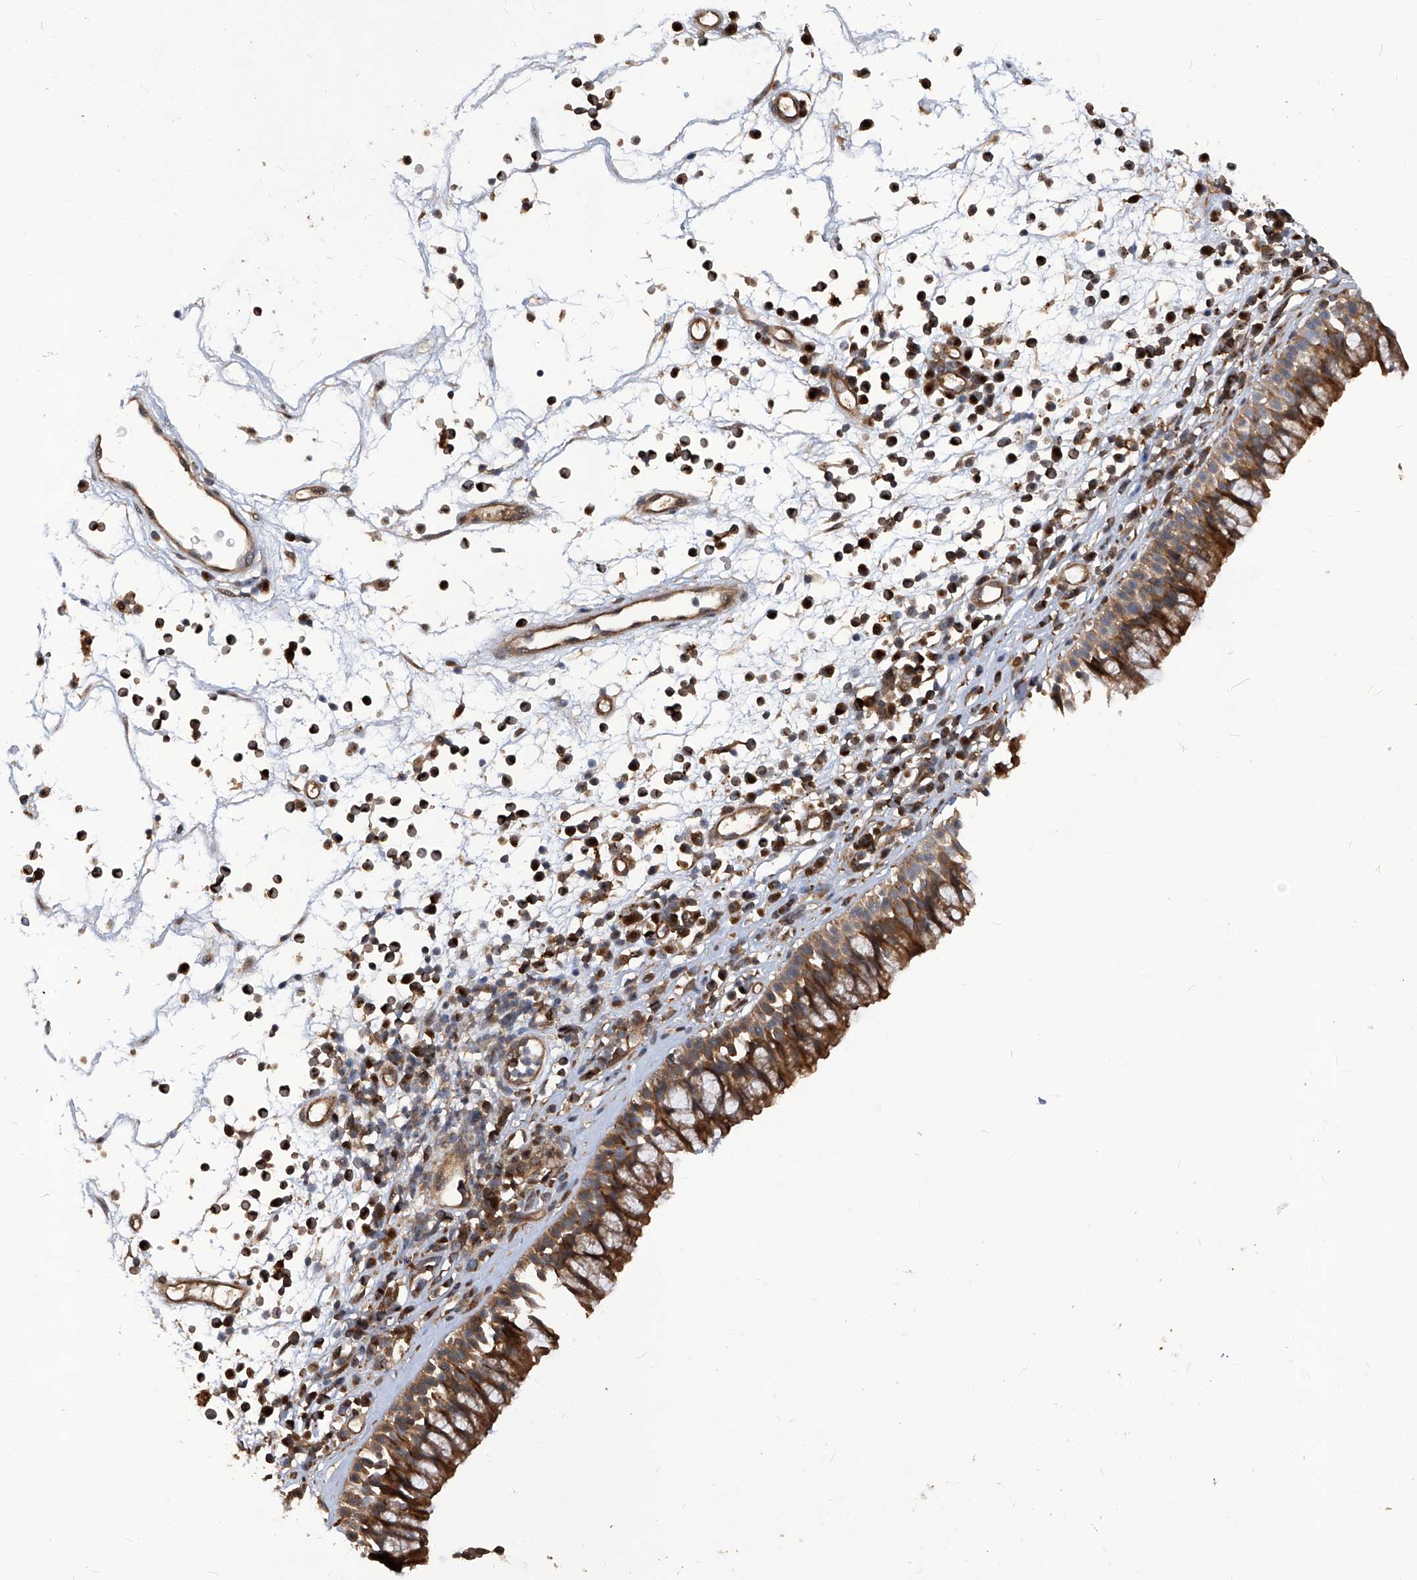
{"staining": {"intensity": "strong", "quantity": "25%-75%", "location": "cytoplasmic/membranous"}, "tissue": "nasopharynx", "cell_type": "Respiratory epithelial cells", "image_type": "normal", "snomed": [{"axis": "morphology", "description": "Normal tissue, NOS"}, {"axis": "morphology", "description": "Inflammation, NOS"}, {"axis": "morphology", "description": "Malignant melanoma, Metastatic site"}, {"axis": "topography", "description": "Nasopharynx"}], "caption": "Immunohistochemistry of normal human nasopharynx exhibits high levels of strong cytoplasmic/membranous expression in about 25%-75% of respiratory epithelial cells. The staining is performed using DAB (3,3'-diaminobenzidine) brown chromogen to label protein expression. The nuclei are counter-stained blue using hematoxylin.", "gene": "PSMB1", "patient": {"sex": "male", "age": 70}}